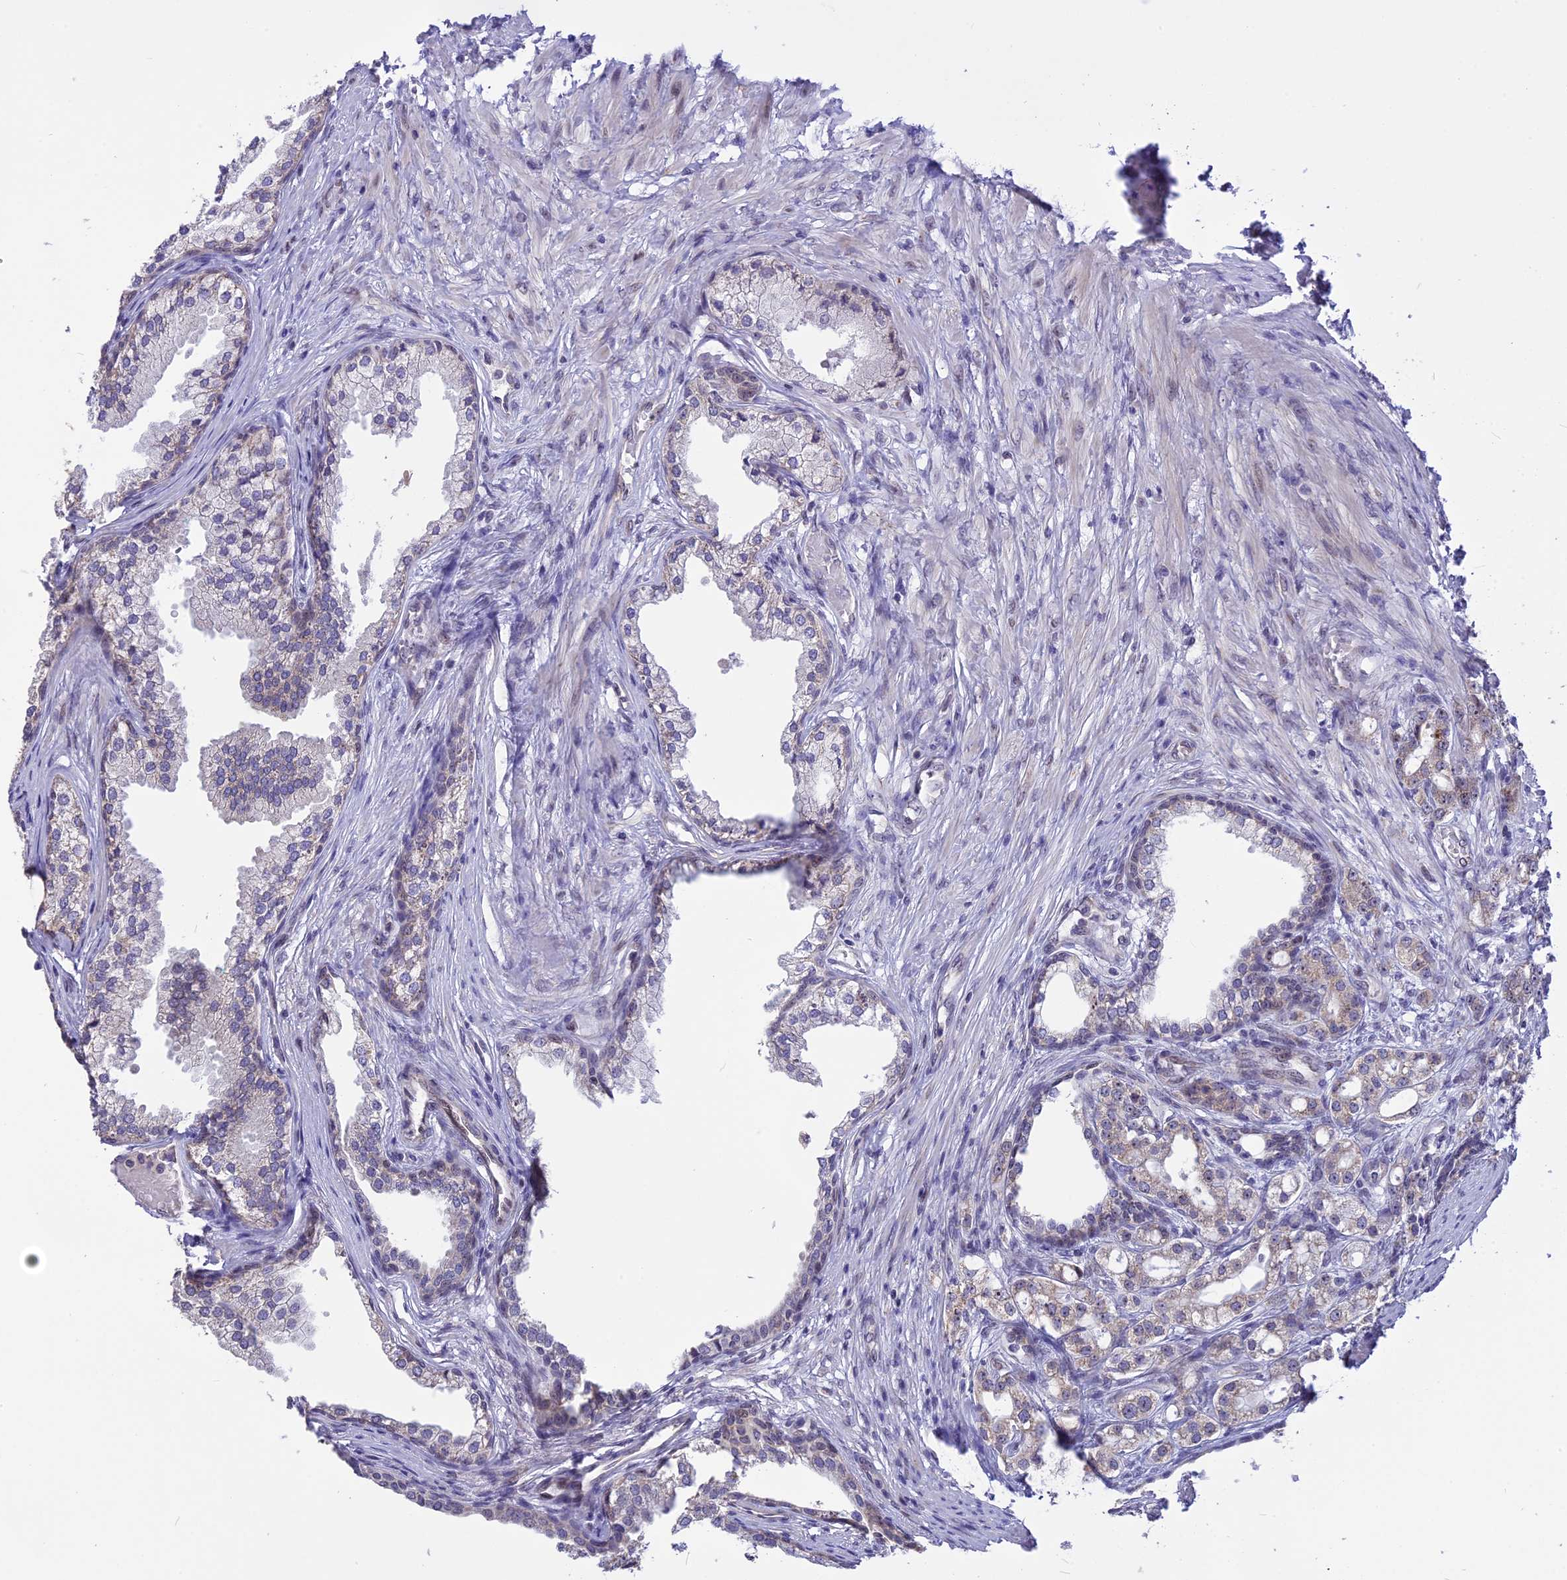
{"staining": {"intensity": "weak", "quantity": "<25%", "location": "cytoplasmic/membranous"}, "tissue": "prostate cancer", "cell_type": "Tumor cells", "image_type": "cancer", "snomed": [{"axis": "morphology", "description": "Adenocarcinoma, High grade"}, {"axis": "topography", "description": "Prostate"}], "caption": "Histopathology image shows no significant protein positivity in tumor cells of prostate cancer.", "gene": "CMSS1", "patient": {"sex": "male", "age": 69}}